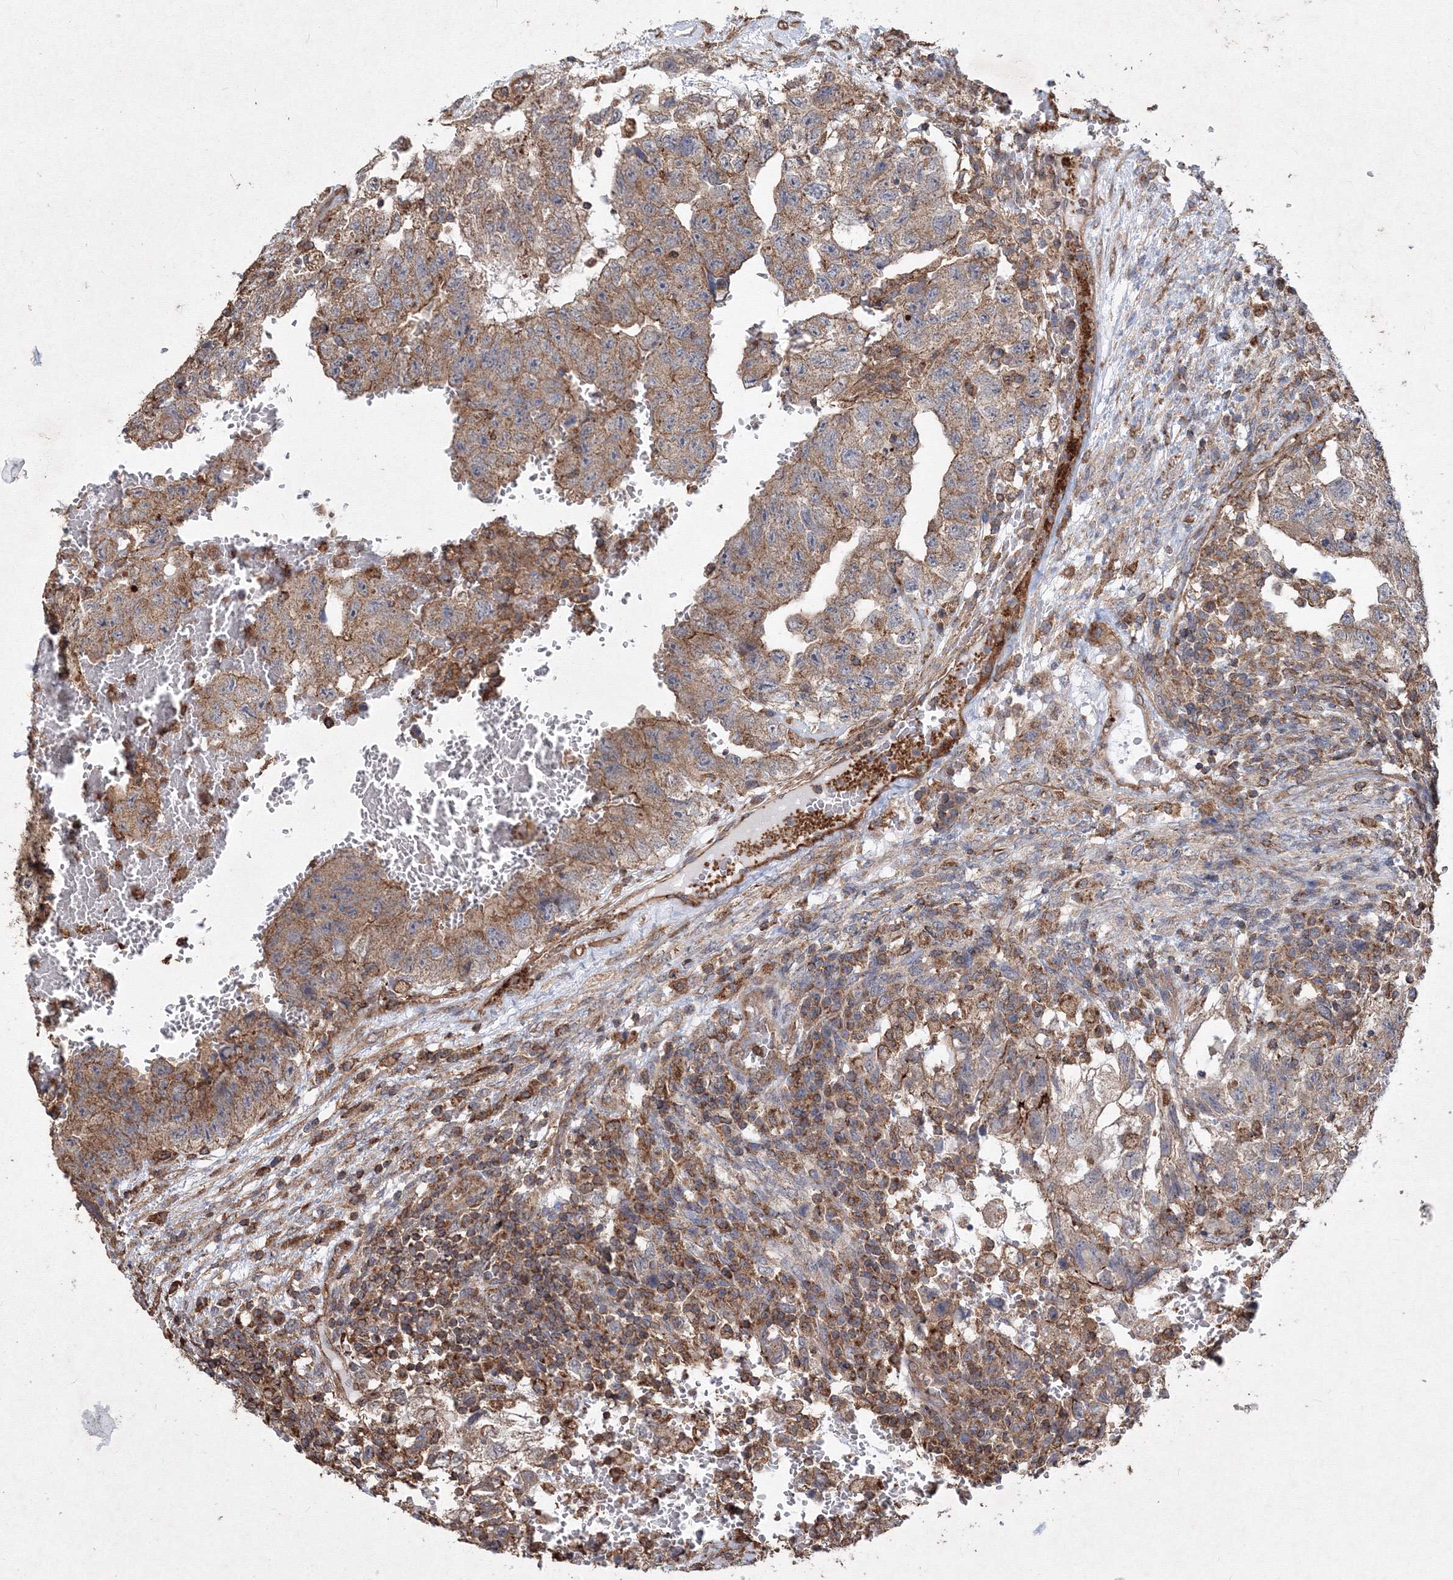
{"staining": {"intensity": "moderate", "quantity": ">75%", "location": "cytoplasmic/membranous"}, "tissue": "testis cancer", "cell_type": "Tumor cells", "image_type": "cancer", "snomed": [{"axis": "morphology", "description": "Carcinoma, Embryonal, NOS"}, {"axis": "topography", "description": "Testis"}], "caption": "Approximately >75% of tumor cells in human testis cancer show moderate cytoplasmic/membranous protein expression as visualized by brown immunohistochemical staining.", "gene": "TMEM139", "patient": {"sex": "male", "age": 36}}